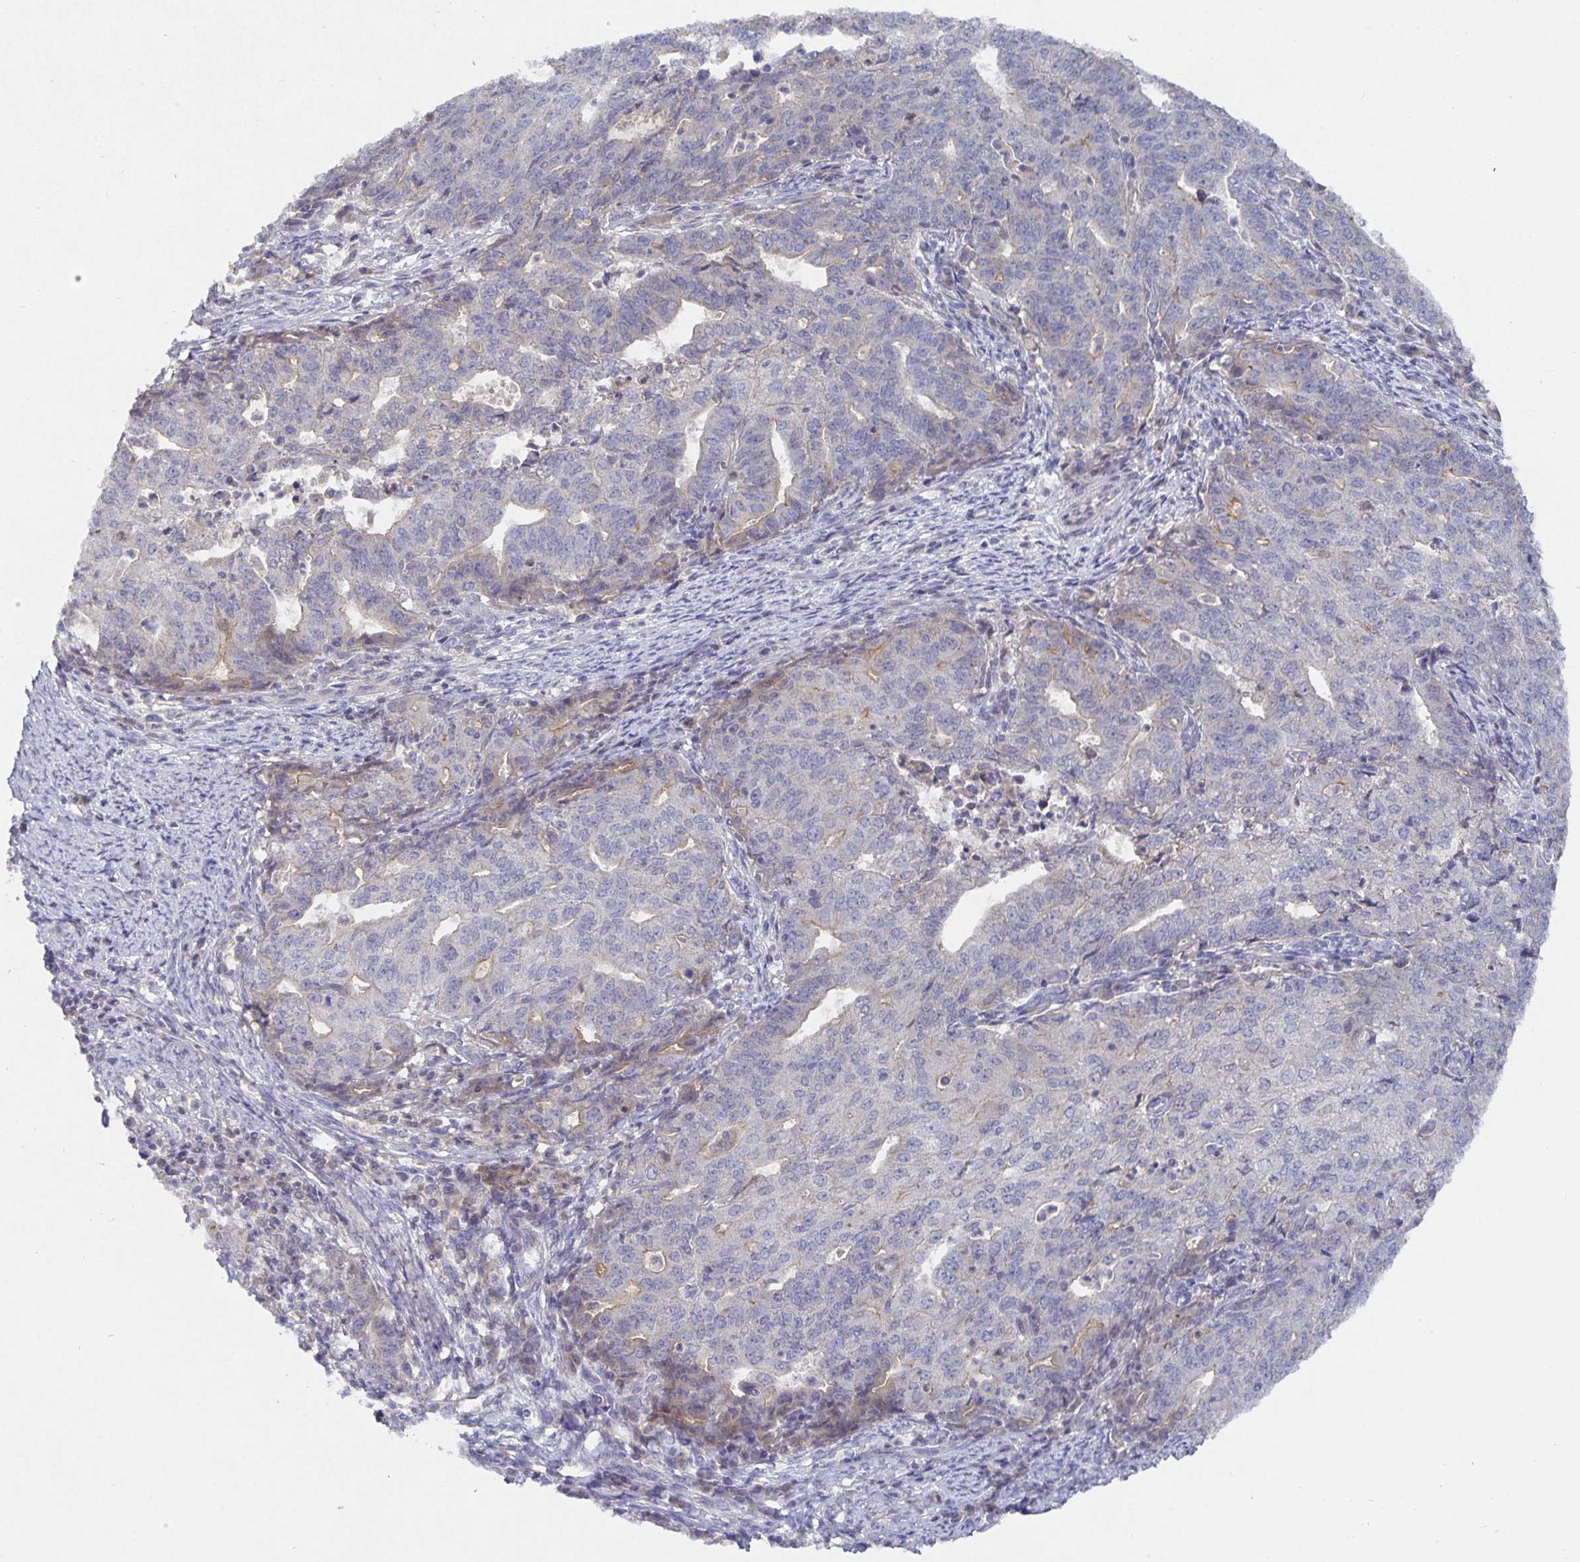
{"staining": {"intensity": "weak", "quantity": "<25%", "location": "cytoplasmic/membranous"}, "tissue": "endometrial cancer", "cell_type": "Tumor cells", "image_type": "cancer", "snomed": [{"axis": "morphology", "description": "Adenocarcinoma, NOS"}, {"axis": "topography", "description": "Endometrium"}], "caption": "Immunohistochemical staining of adenocarcinoma (endometrial) displays no significant expression in tumor cells.", "gene": "HEPN1", "patient": {"sex": "female", "age": 82}}